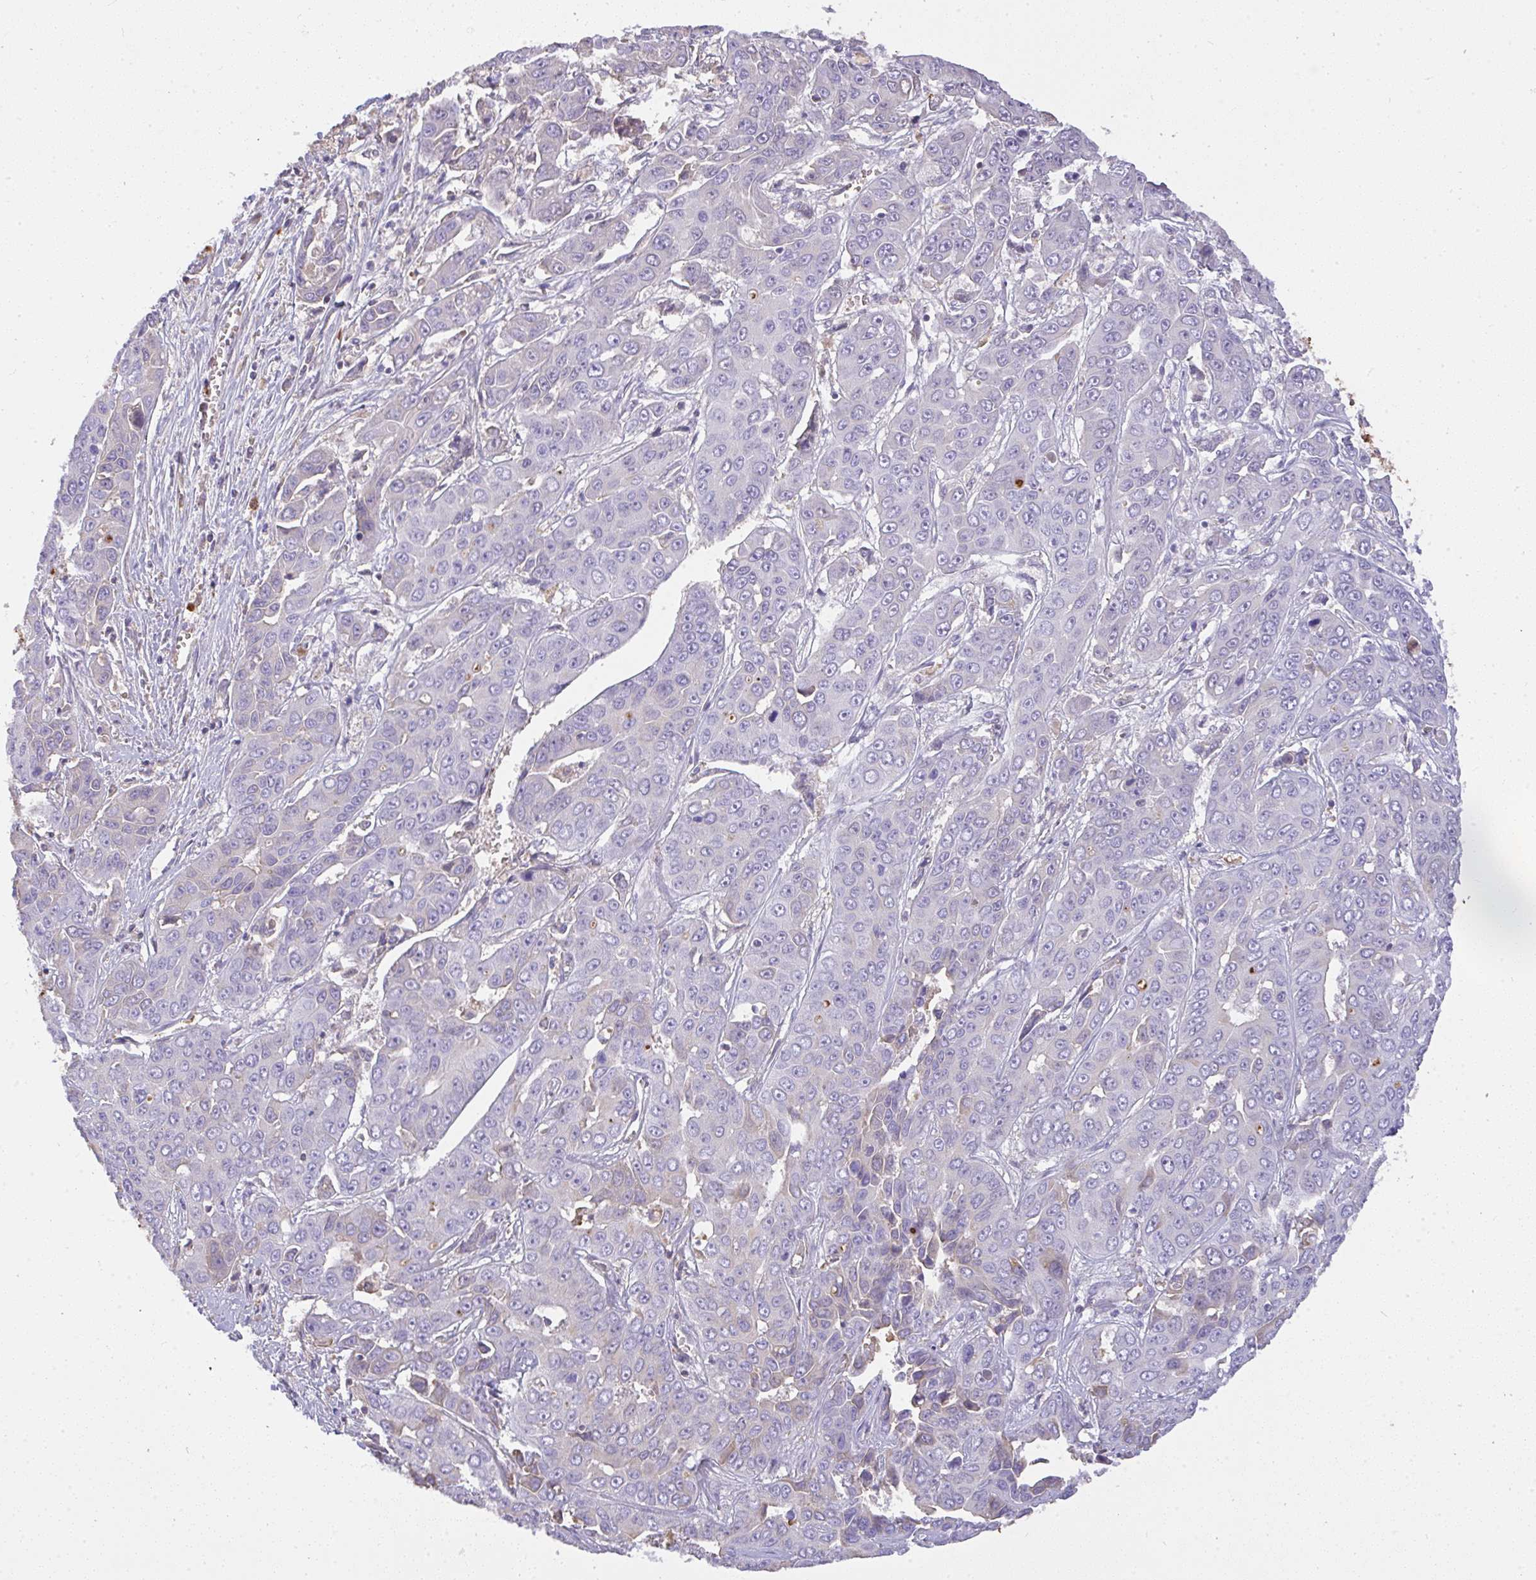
{"staining": {"intensity": "negative", "quantity": "none", "location": "none"}, "tissue": "liver cancer", "cell_type": "Tumor cells", "image_type": "cancer", "snomed": [{"axis": "morphology", "description": "Cholangiocarcinoma"}, {"axis": "topography", "description": "Liver"}], "caption": "This is an IHC histopathology image of liver cancer (cholangiocarcinoma). There is no staining in tumor cells.", "gene": "SMYD5", "patient": {"sex": "female", "age": 52}}